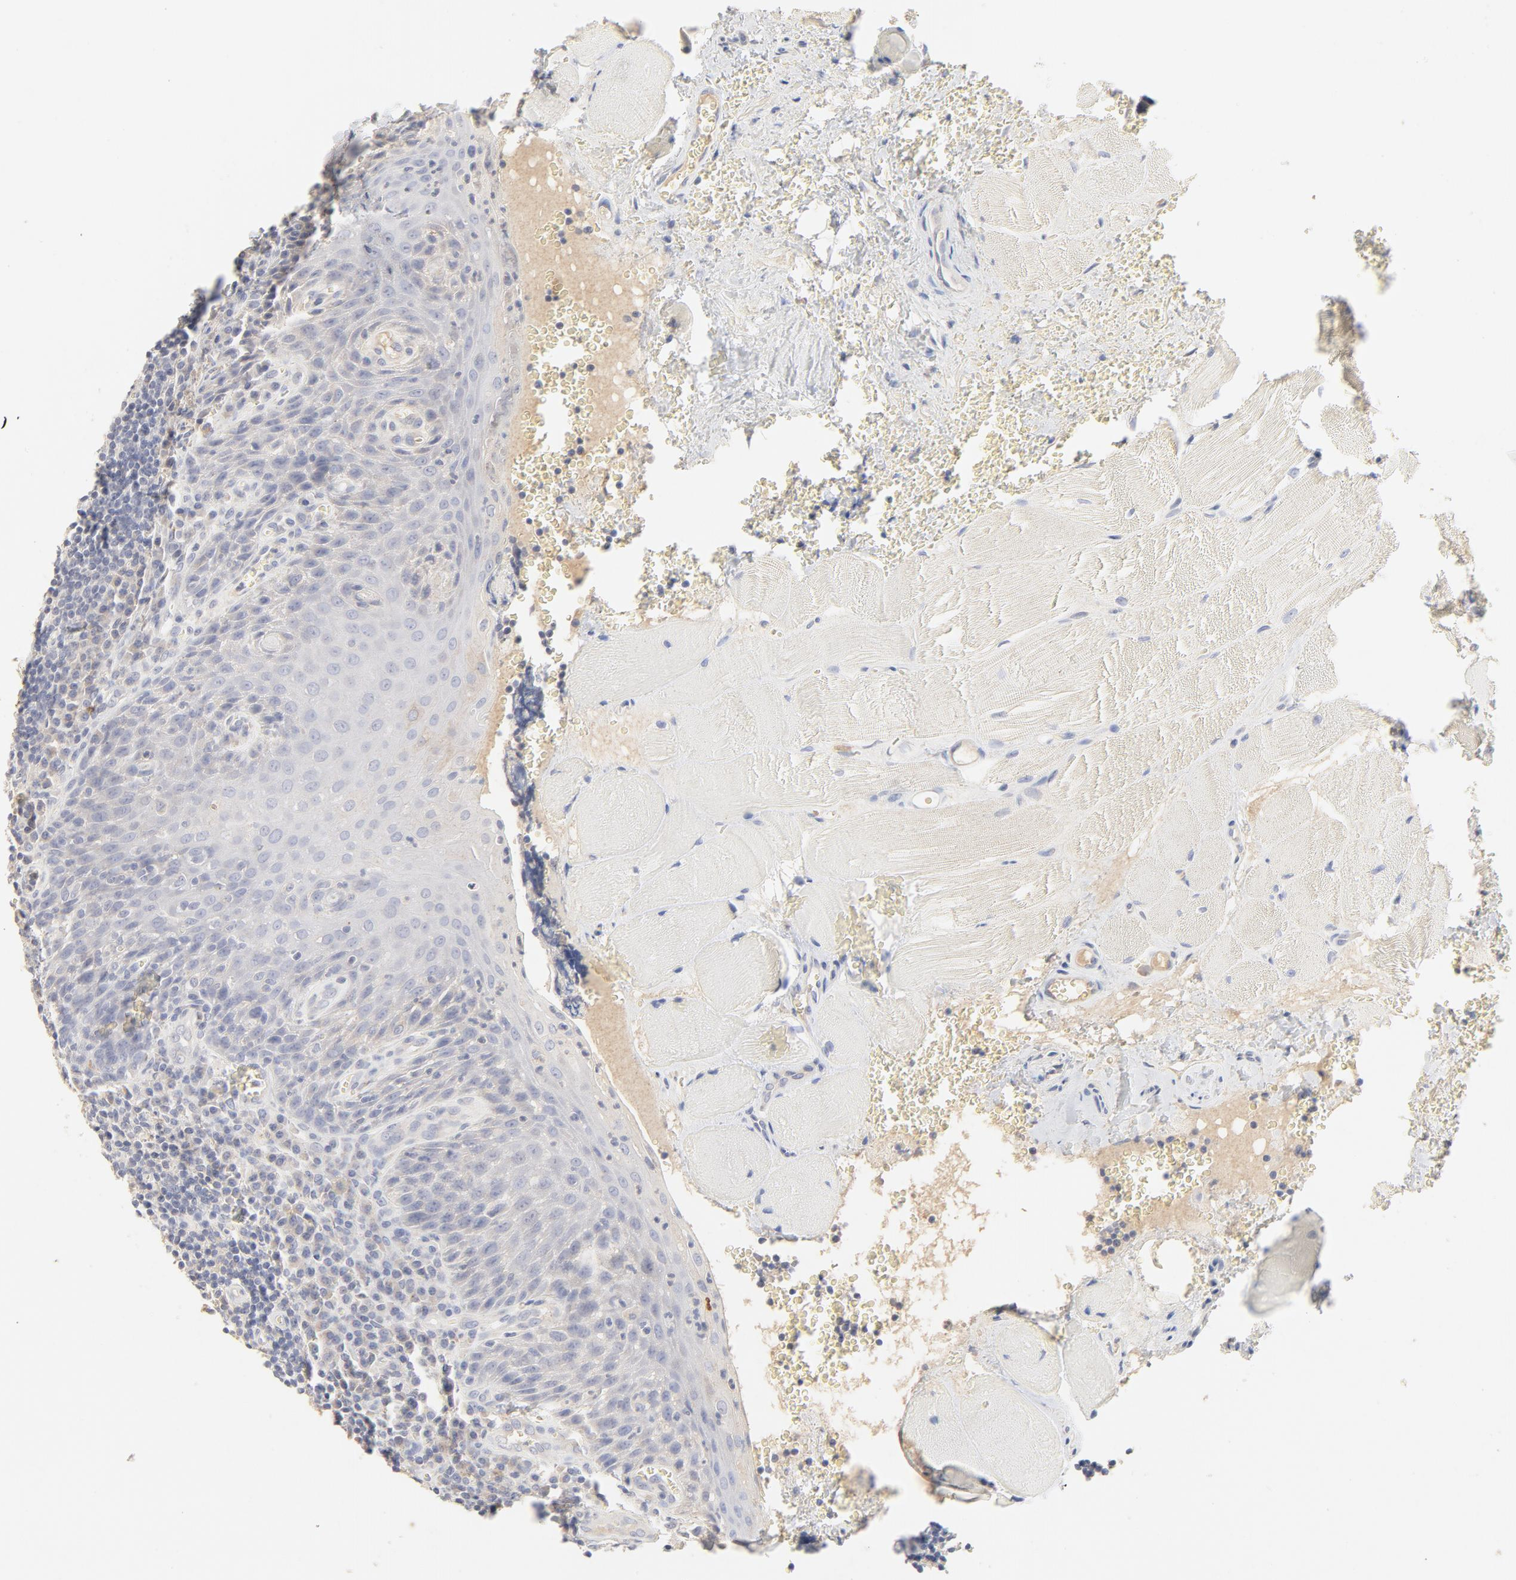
{"staining": {"intensity": "negative", "quantity": "none", "location": "none"}, "tissue": "tonsil", "cell_type": "Germinal center cells", "image_type": "normal", "snomed": [{"axis": "morphology", "description": "Normal tissue, NOS"}, {"axis": "topography", "description": "Tonsil"}], "caption": "High power microscopy micrograph of an immunohistochemistry photomicrograph of unremarkable tonsil, revealing no significant positivity in germinal center cells.", "gene": "FCGBP", "patient": {"sex": "male", "age": 20}}